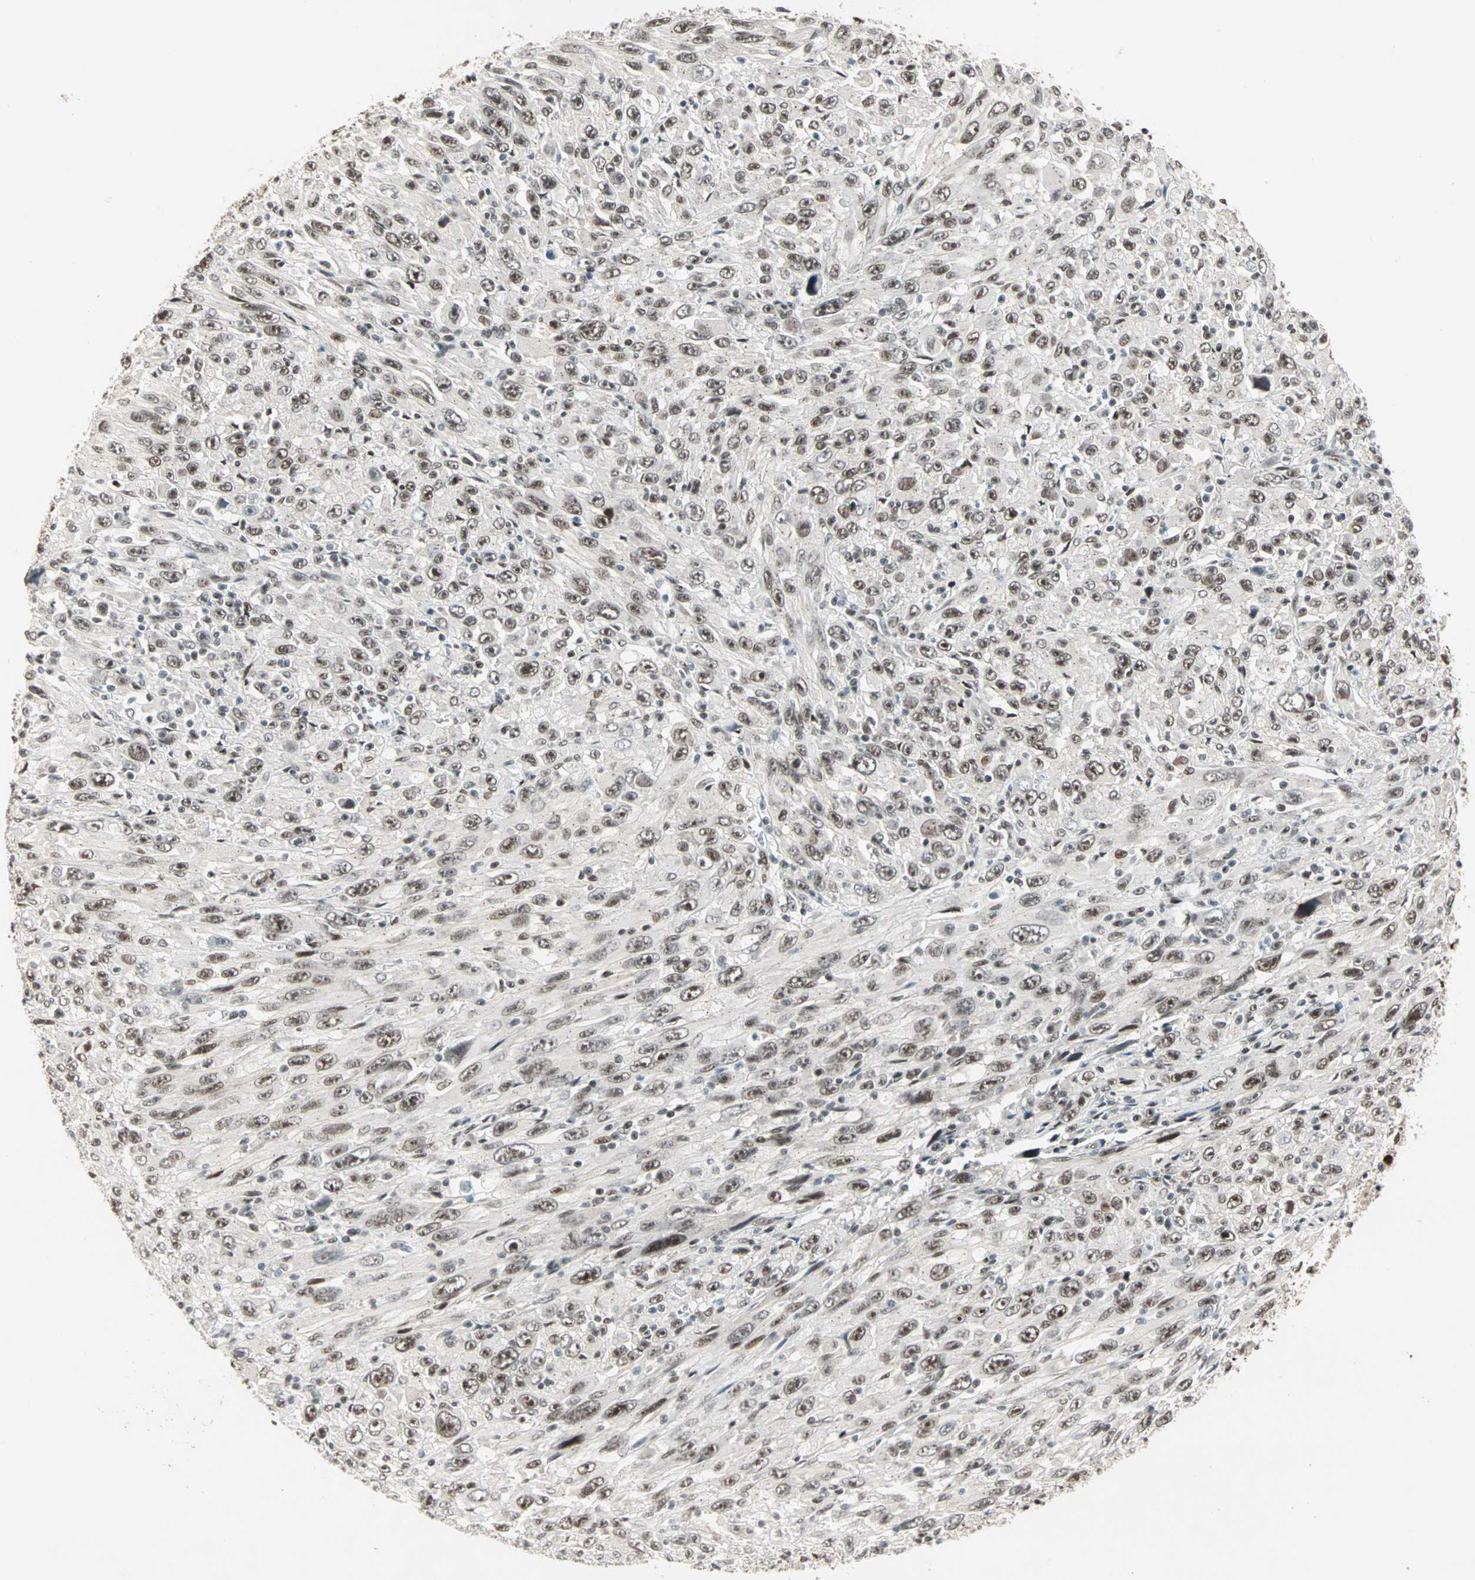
{"staining": {"intensity": "moderate", "quantity": ">75%", "location": "nuclear"}, "tissue": "melanoma", "cell_type": "Tumor cells", "image_type": "cancer", "snomed": [{"axis": "morphology", "description": "Malignant melanoma, Metastatic site"}, {"axis": "topography", "description": "Skin"}], "caption": "A medium amount of moderate nuclear expression is identified in about >75% of tumor cells in melanoma tissue.", "gene": "BLM", "patient": {"sex": "female", "age": 56}}